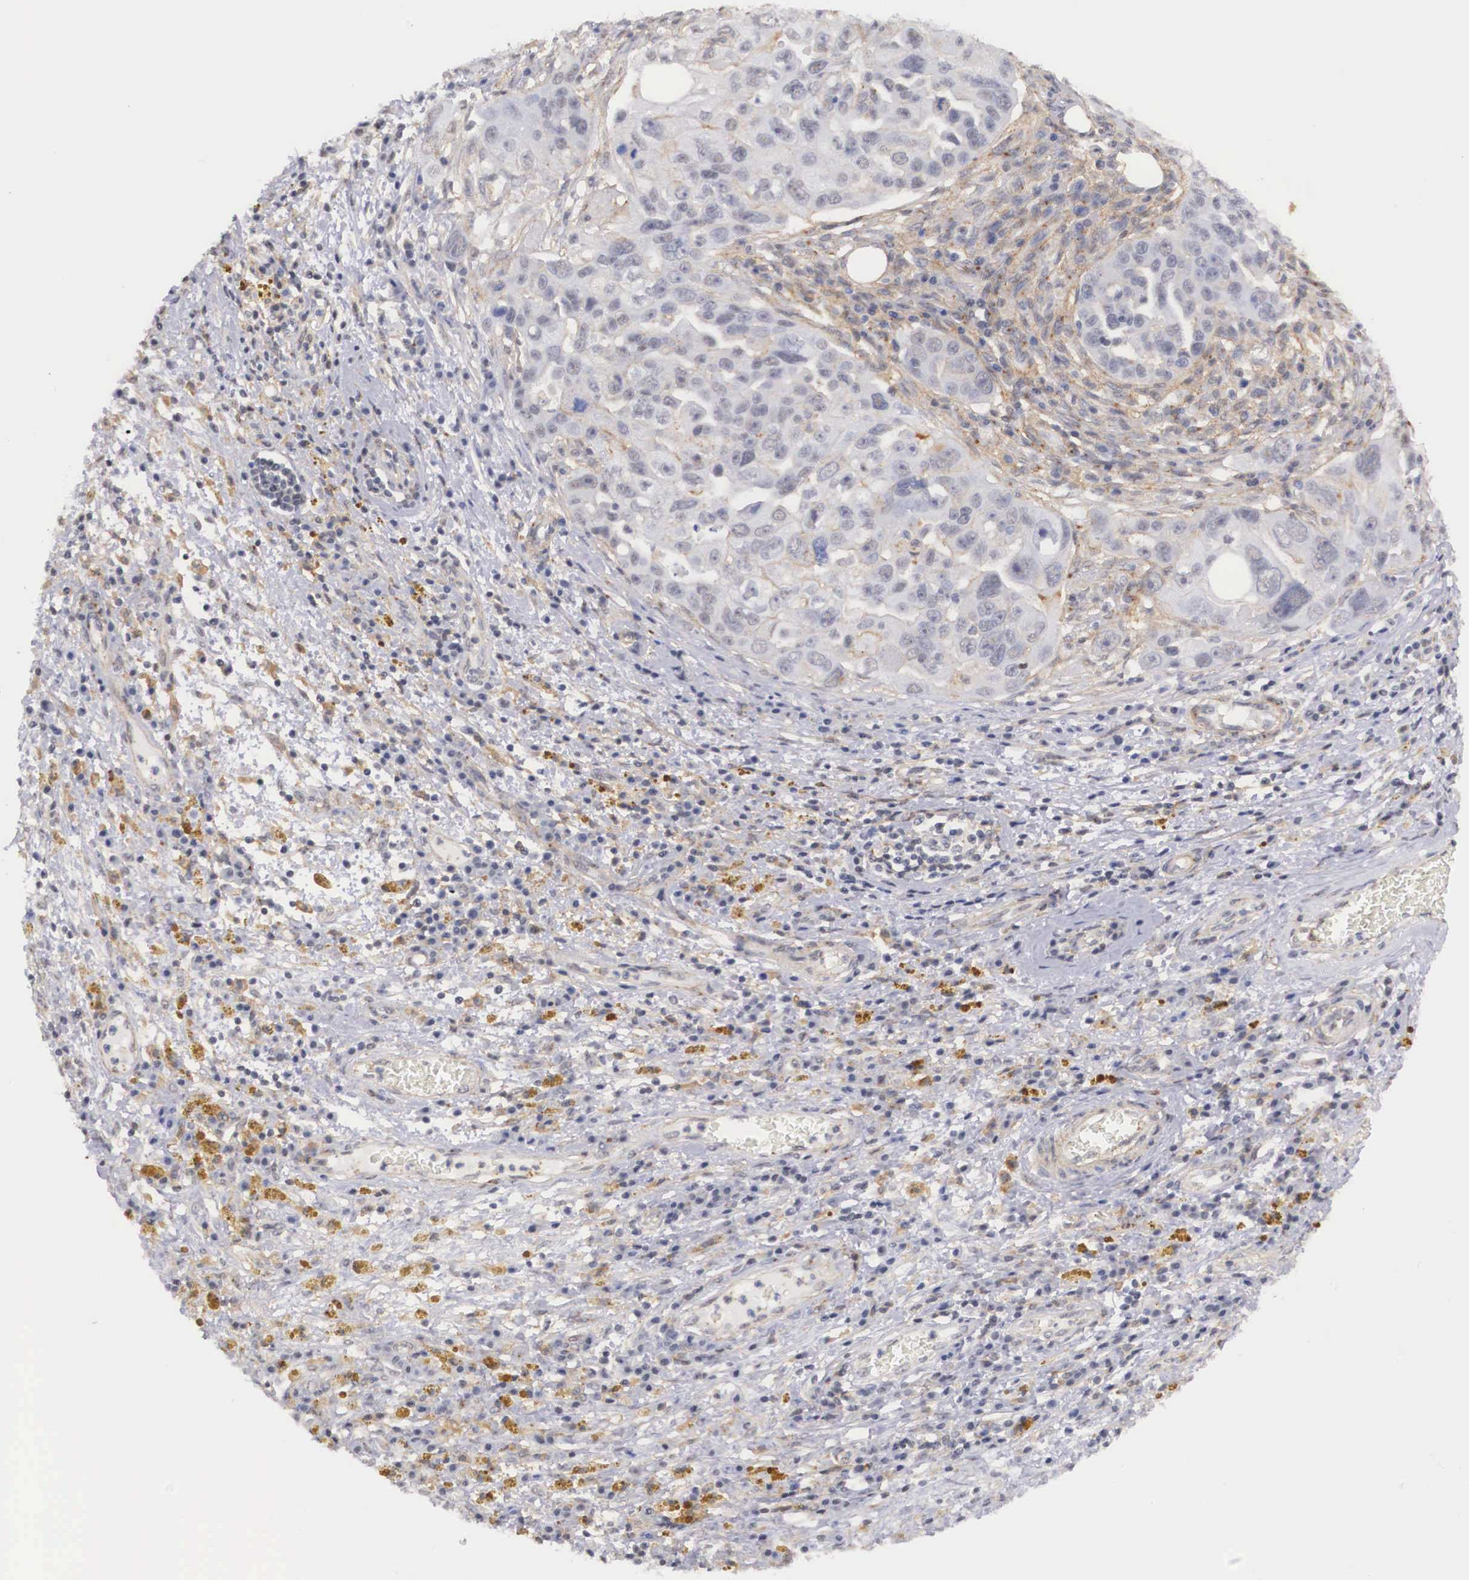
{"staining": {"intensity": "negative", "quantity": "none", "location": "none"}, "tissue": "ovarian cancer", "cell_type": "Tumor cells", "image_type": "cancer", "snomed": [{"axis": "morphology", "description": "Carcinoma, endometroid"}, {"axis": "topography", "description": "Ovary"}], "caption": "Endometroid carcinoma (ovarian) was stained to show a protein in brown. There is no significant staining in tumor cells. (Stains: DAB immunohistochemistry (IHC) with hematoxylin counter stain, Microscopy: brightfield microscopy at high magnification).", "gene": "NR4A2", "patient": {"sex": "female", "age": 75}}